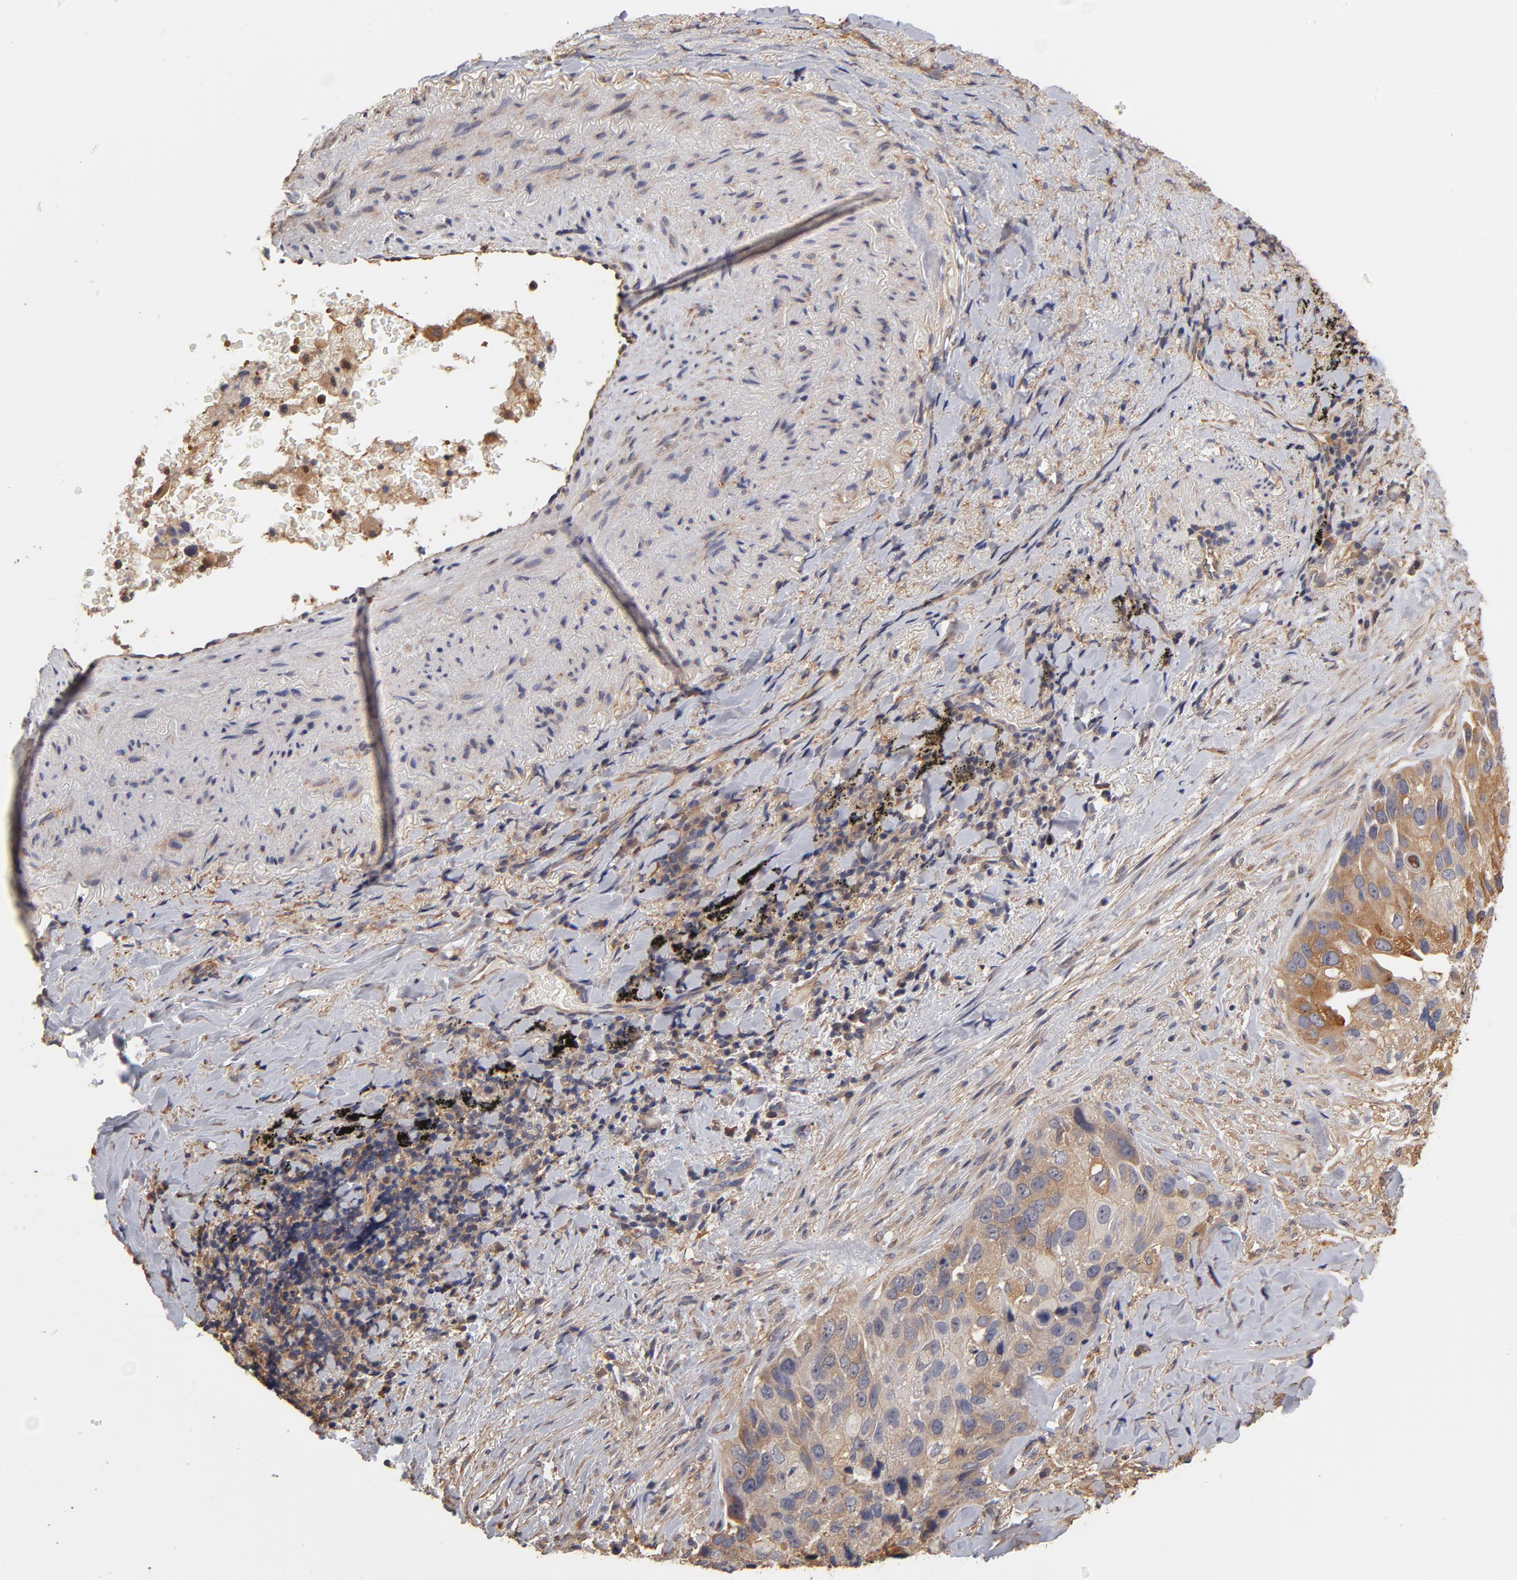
{"staining": {"intensity": "weak", "quantity": "25%-75%", "location": "cytoplasmic/membranous"}, "tissue": "lung cancer", "cell_type": "Tumor cells", "image_type": "cancer", "snomed": [{"axis": "morphology", "description": "Squamous cell carcinoma, NOS"}, {"axis": "topography", "description": "Lung"}], "caption": "Lung squamous cell carcinoma tissue displays weak cytoplasmic/membranous positivity in about 25%-75% of tumor cells", "gene": "FCMR", "patient": {"sex": "male", "age": 54}}